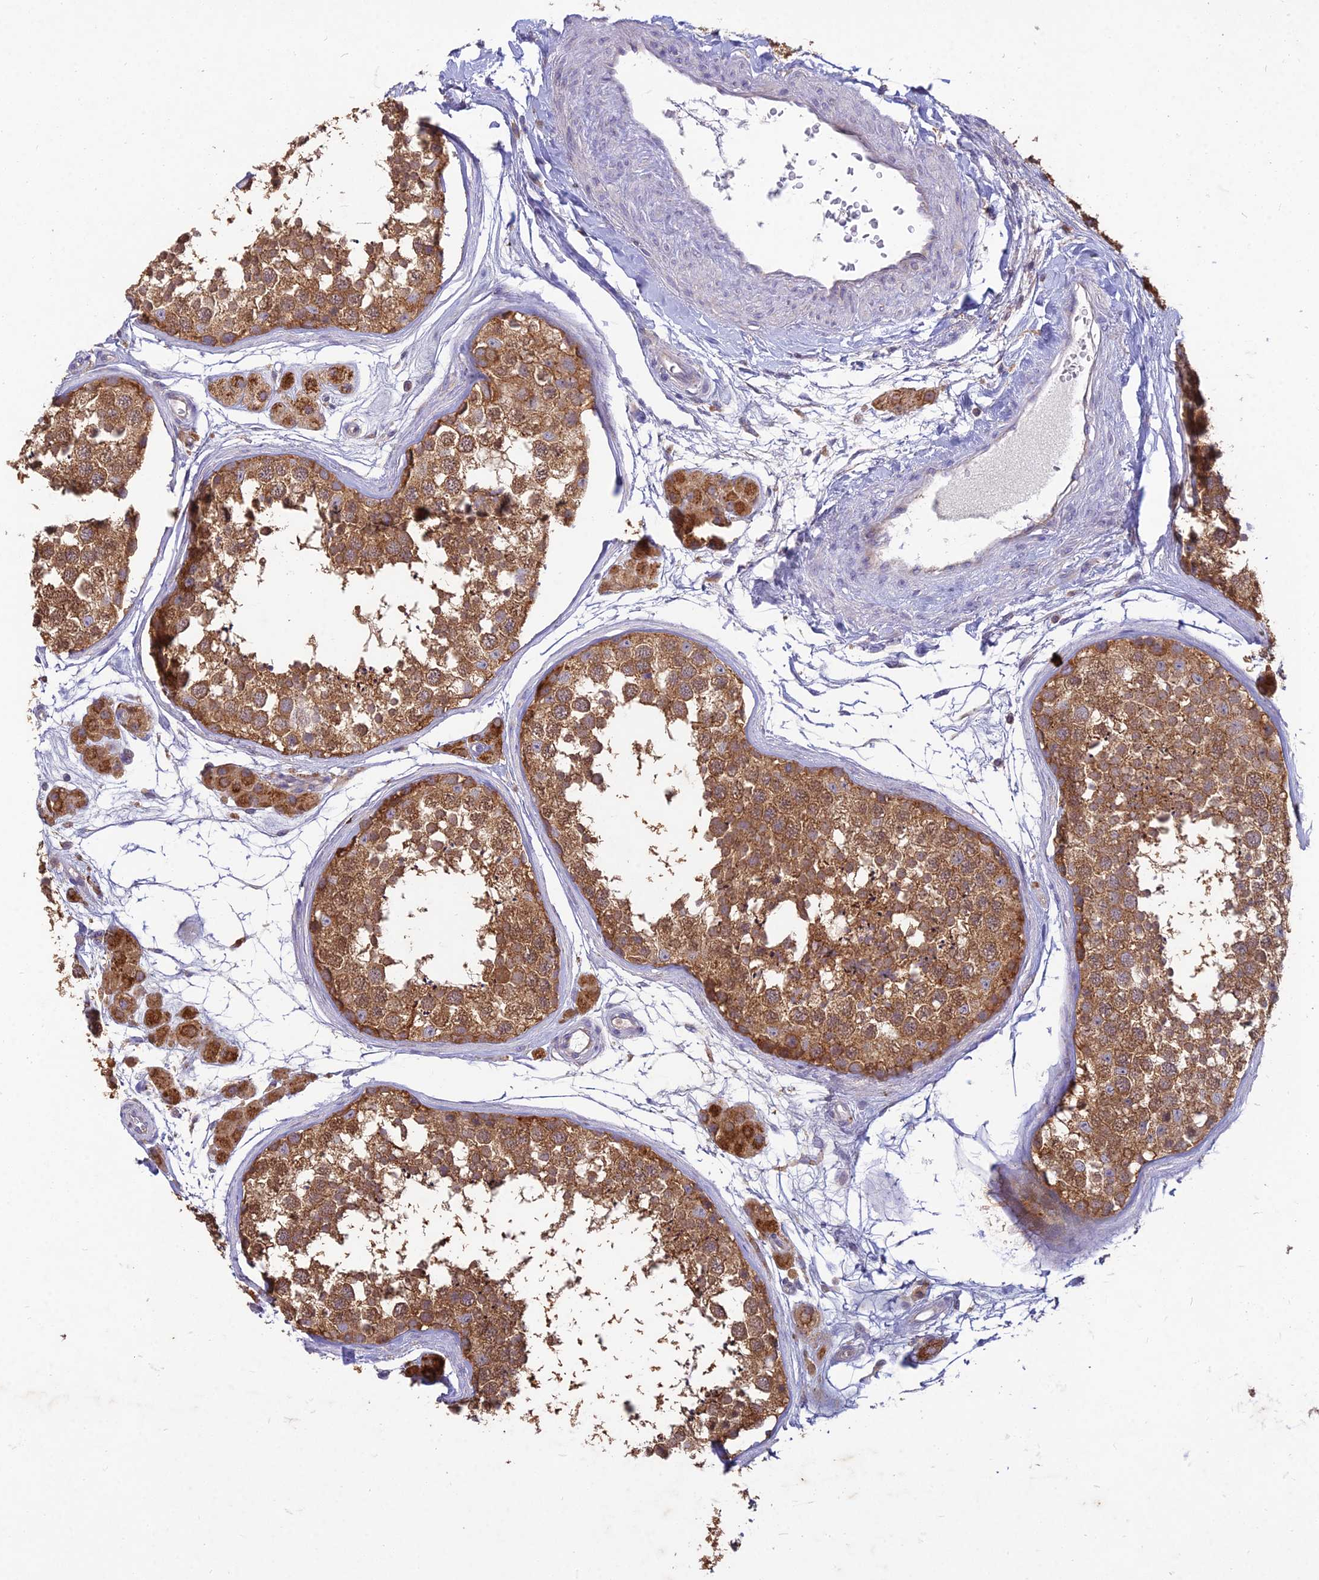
{"staining": {"intensity": "moderate", "quantity": ">75%", "location": "cytoplasmic/membranous"}, "tissue": "testis", "cell_type": "Cells in seminiferous ducts", "image_type": "normal", "snomed": [{"axis": "morphology", "description": "Normal tissue, NOS"}, {"axis": "topography", "description": "Testis"}], "caption": "Immunohistochemical staining of benign human testis exhibits moderate cytoplasmic/membranous protein positivity in approximately >75% of cells in seminiferous ducts. Nuclei are stained in blue.", "gene": "NXNL2", "patient": {"sex": "male", "age": 56}}